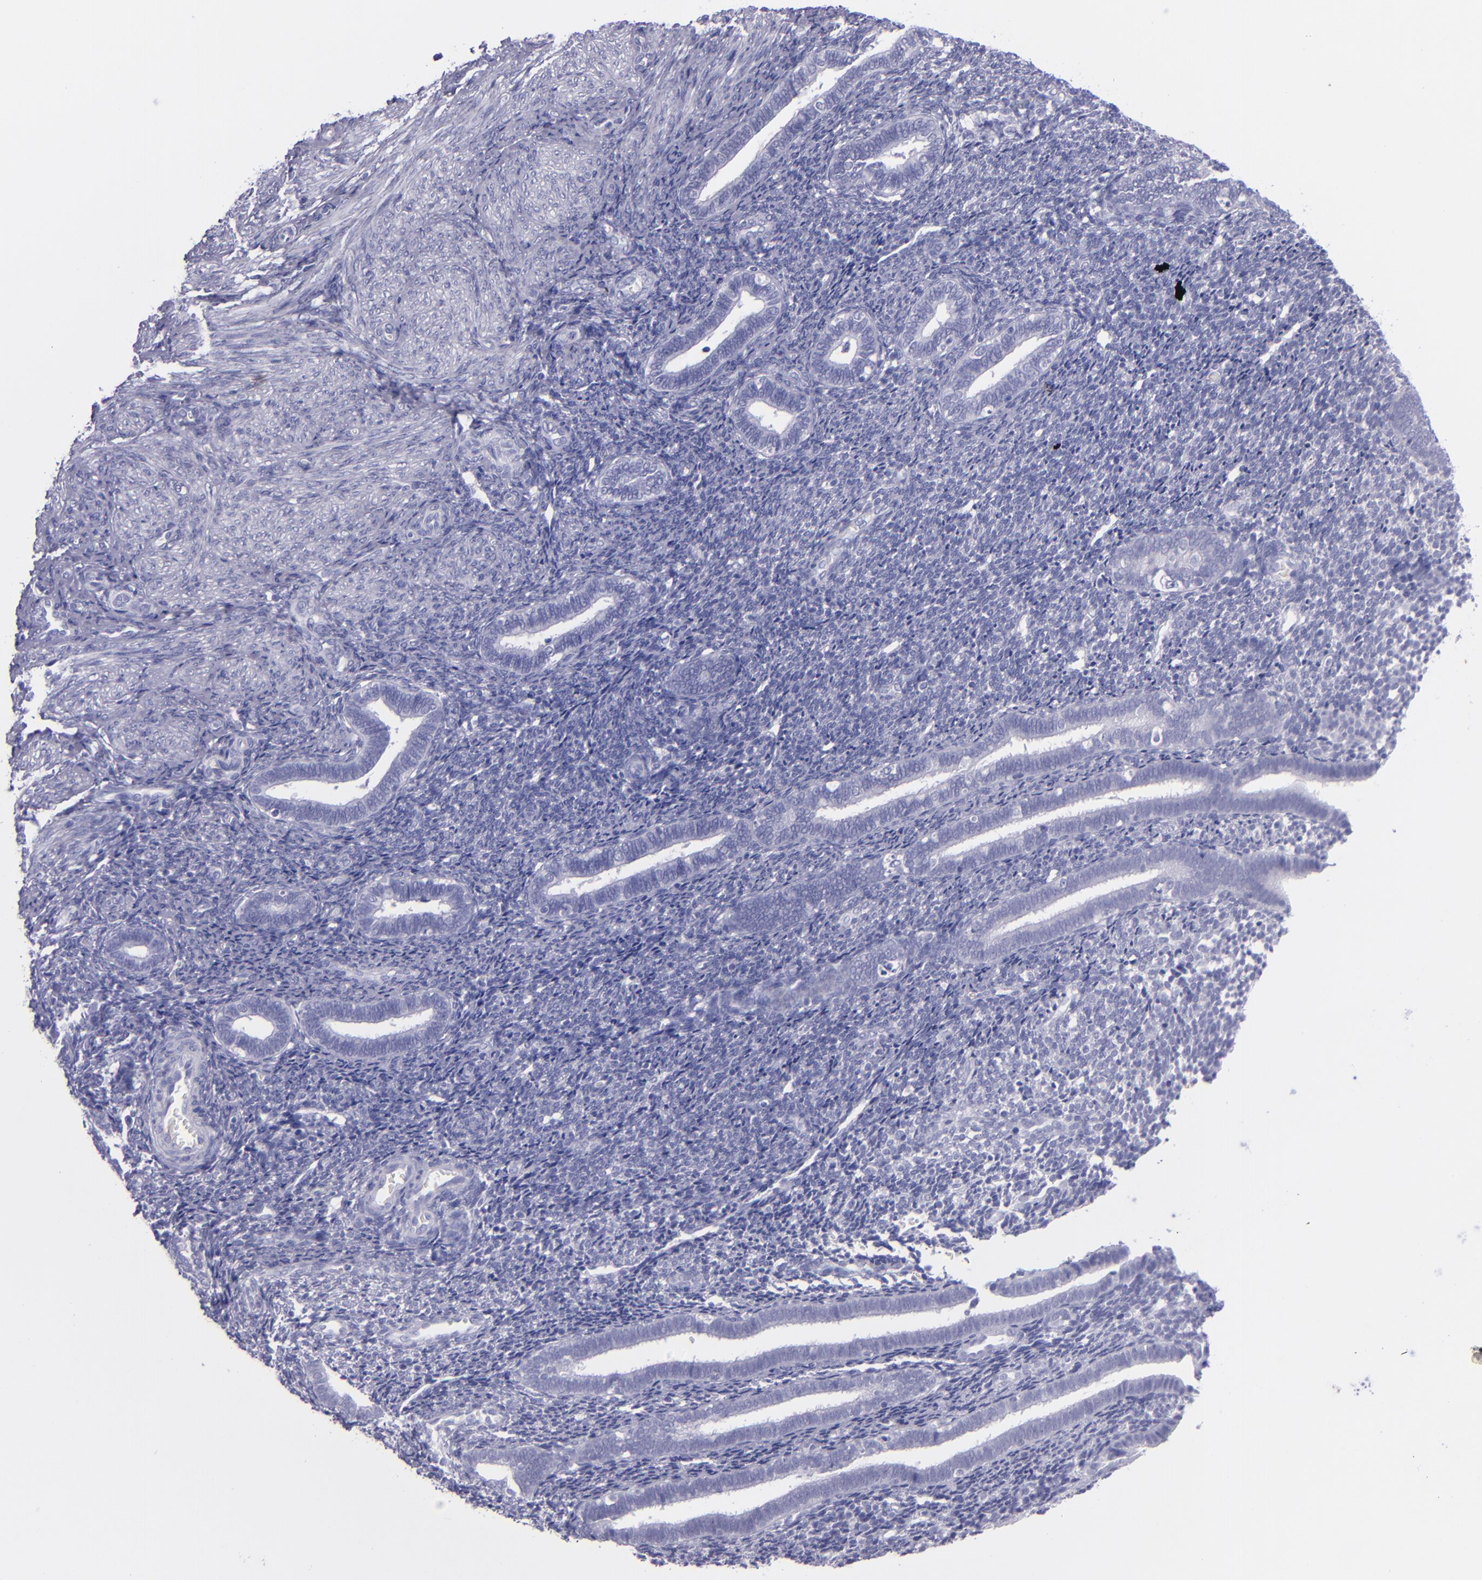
{"staining": {"intensity": "negative", "quantity": "none", "location": "none"}, "tissue": "endometrium", "cell_type": "Cells in endometrial stroma", "image_type": "normal", "snomed": [{"axis": "morphology", "description": "Normal tissue, NOS"}, {"axis": "topography", "description": "Endometrium"}], "caption": "Immunohistochemical staining of unremarkable endometrium displays no significant positivity in cells in endometrial stroma. The staining was performed using DAB to visualize the protein expression in brown, while the nuclei were stained in blue with hematoxylin (Magnification: 20x).", "gene": "TNNT3", "patient": {"sex": "female", "age": 27}}